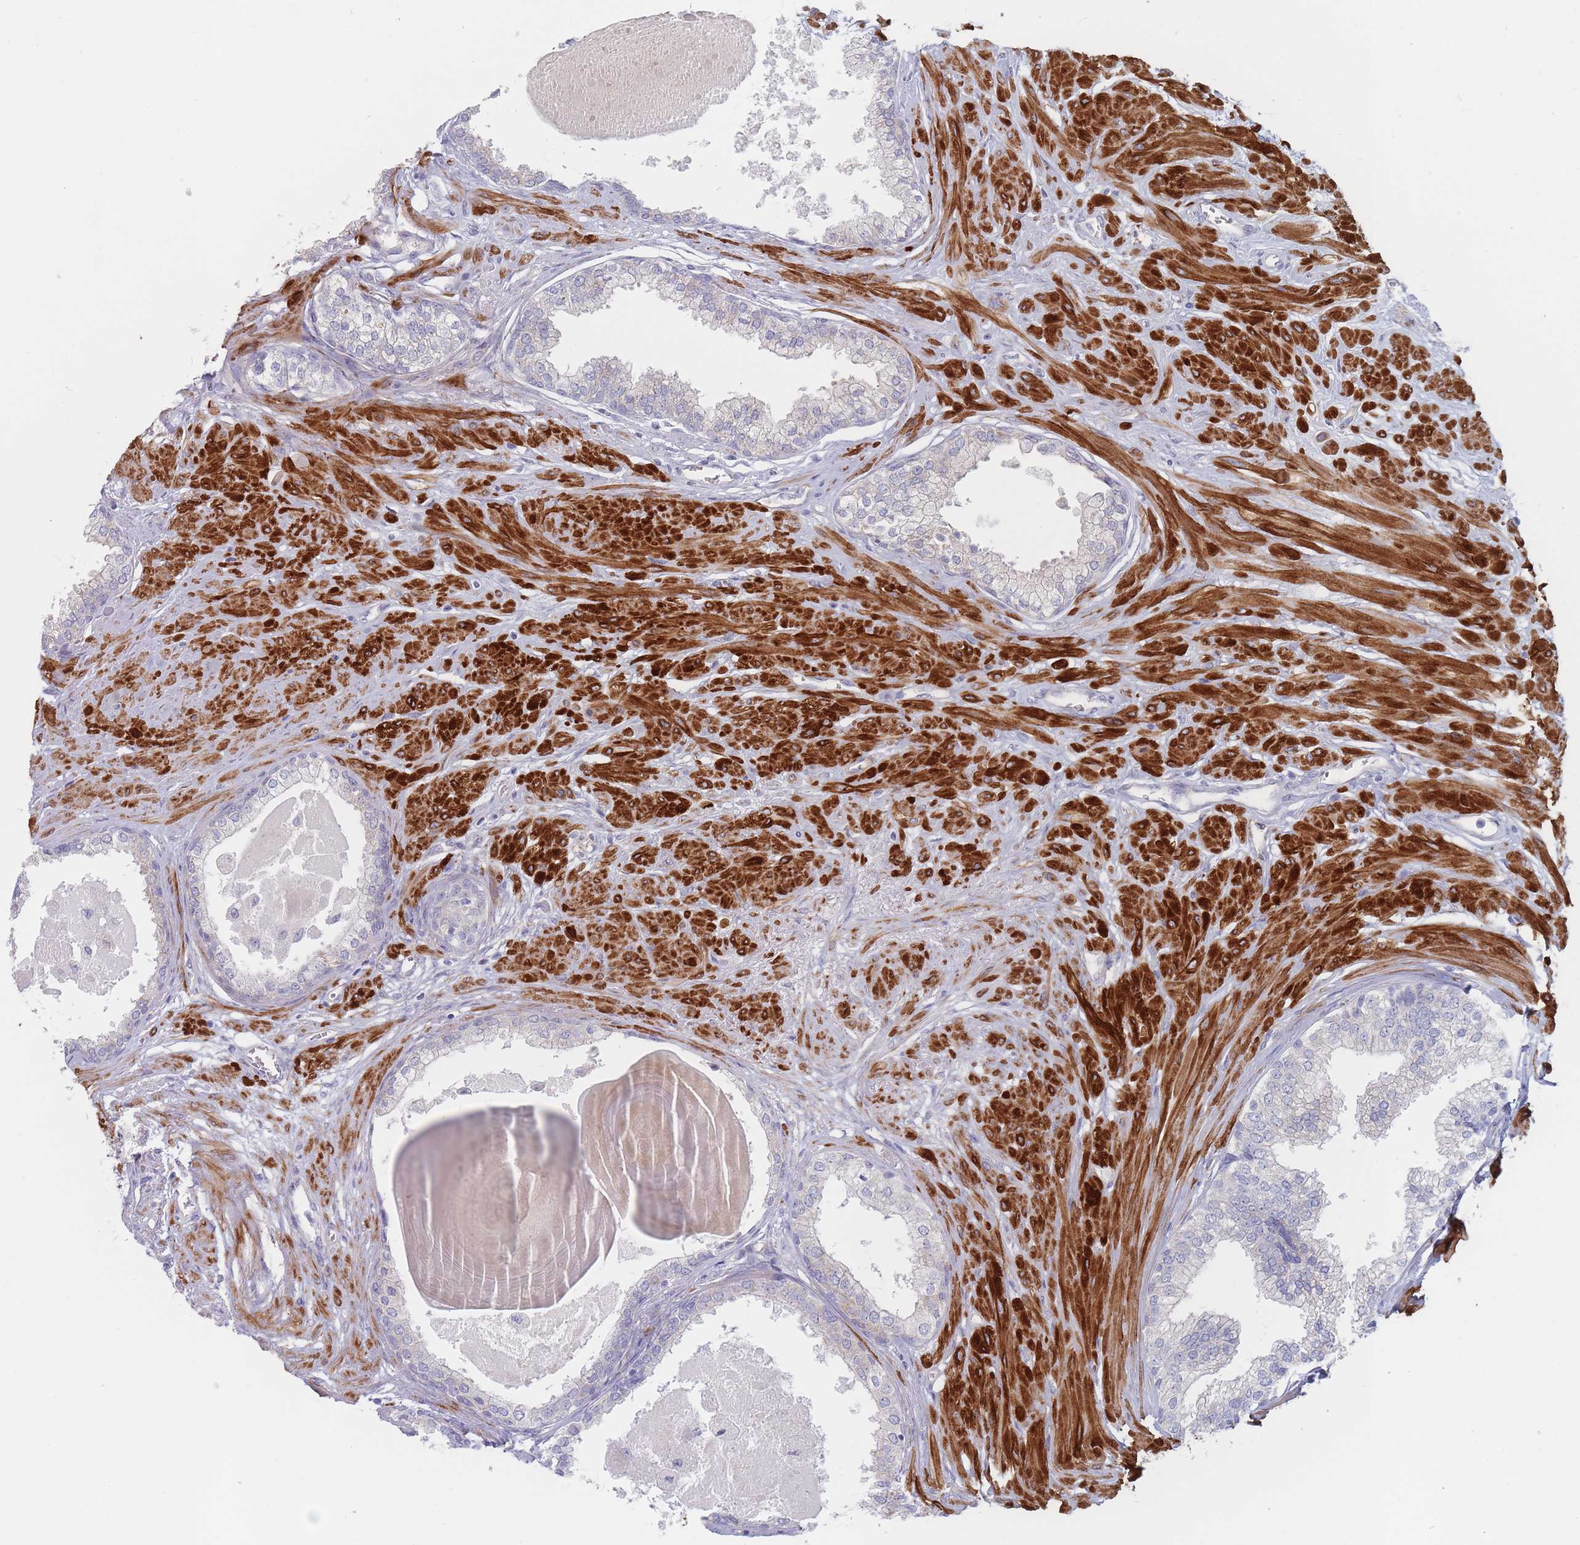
{"staining": {"intensity": "negative", "quantity": "none", "location": "none"}, "tissue": "prostate", "cell_type": "Glandular cells", "image_type": "normal", "snomed": [{"axis": "morphology", "description": "Normal tissue, NOS"}, {"axis": "topography", "description": "Prostate"}], "caption": "Glandular cells show no significant staining in unremarkable prostate. The staining is performed using DAB (3,3'-diaminobenzidine) brown chromogen with nuclei counter-stained in using hematoxylin.", "gene": "ERBIN", "patient": {"sex": "male", "age": 57}}